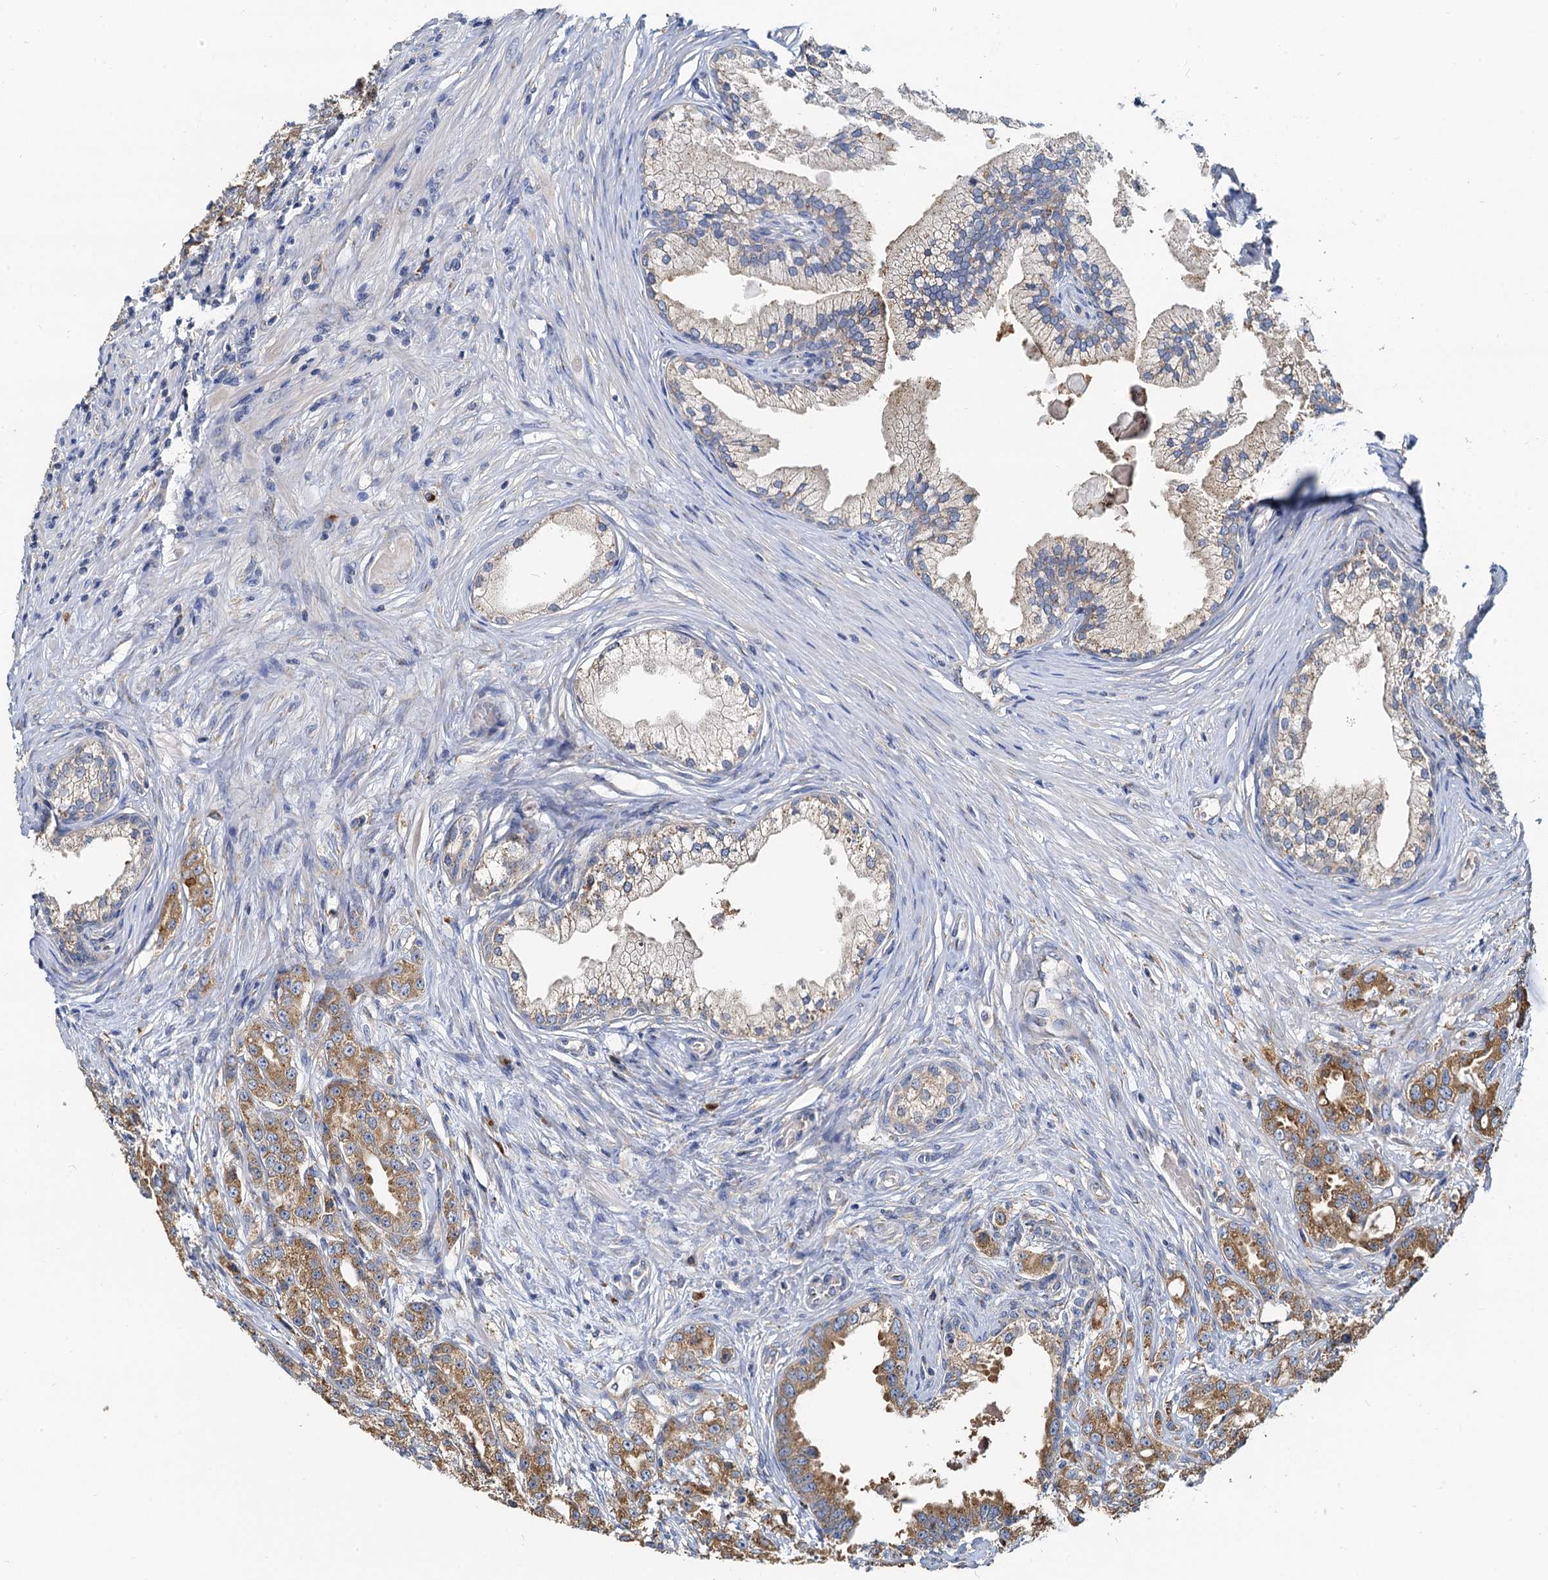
{"staining": {"intensity": "moderate", "quantity": ">75%", "location": "cytoplasmic/membranous"}, "tissue": "prostate cancer", "cell_type": "Tumor cells", "image_type": "cancer", "snomed": [{"axis": "morphology", "description": "Adenocarcinoma, High grade"}, {"axis": "topography", "description": "Prostate"}], "caption": "Human high-grade adenocarcinoma (prostate) stained with a protein marker demonstrates moderate staining in tumor cells.", "gene": "NKAPD1", "patient": {"sex": "male", "age": 69}}